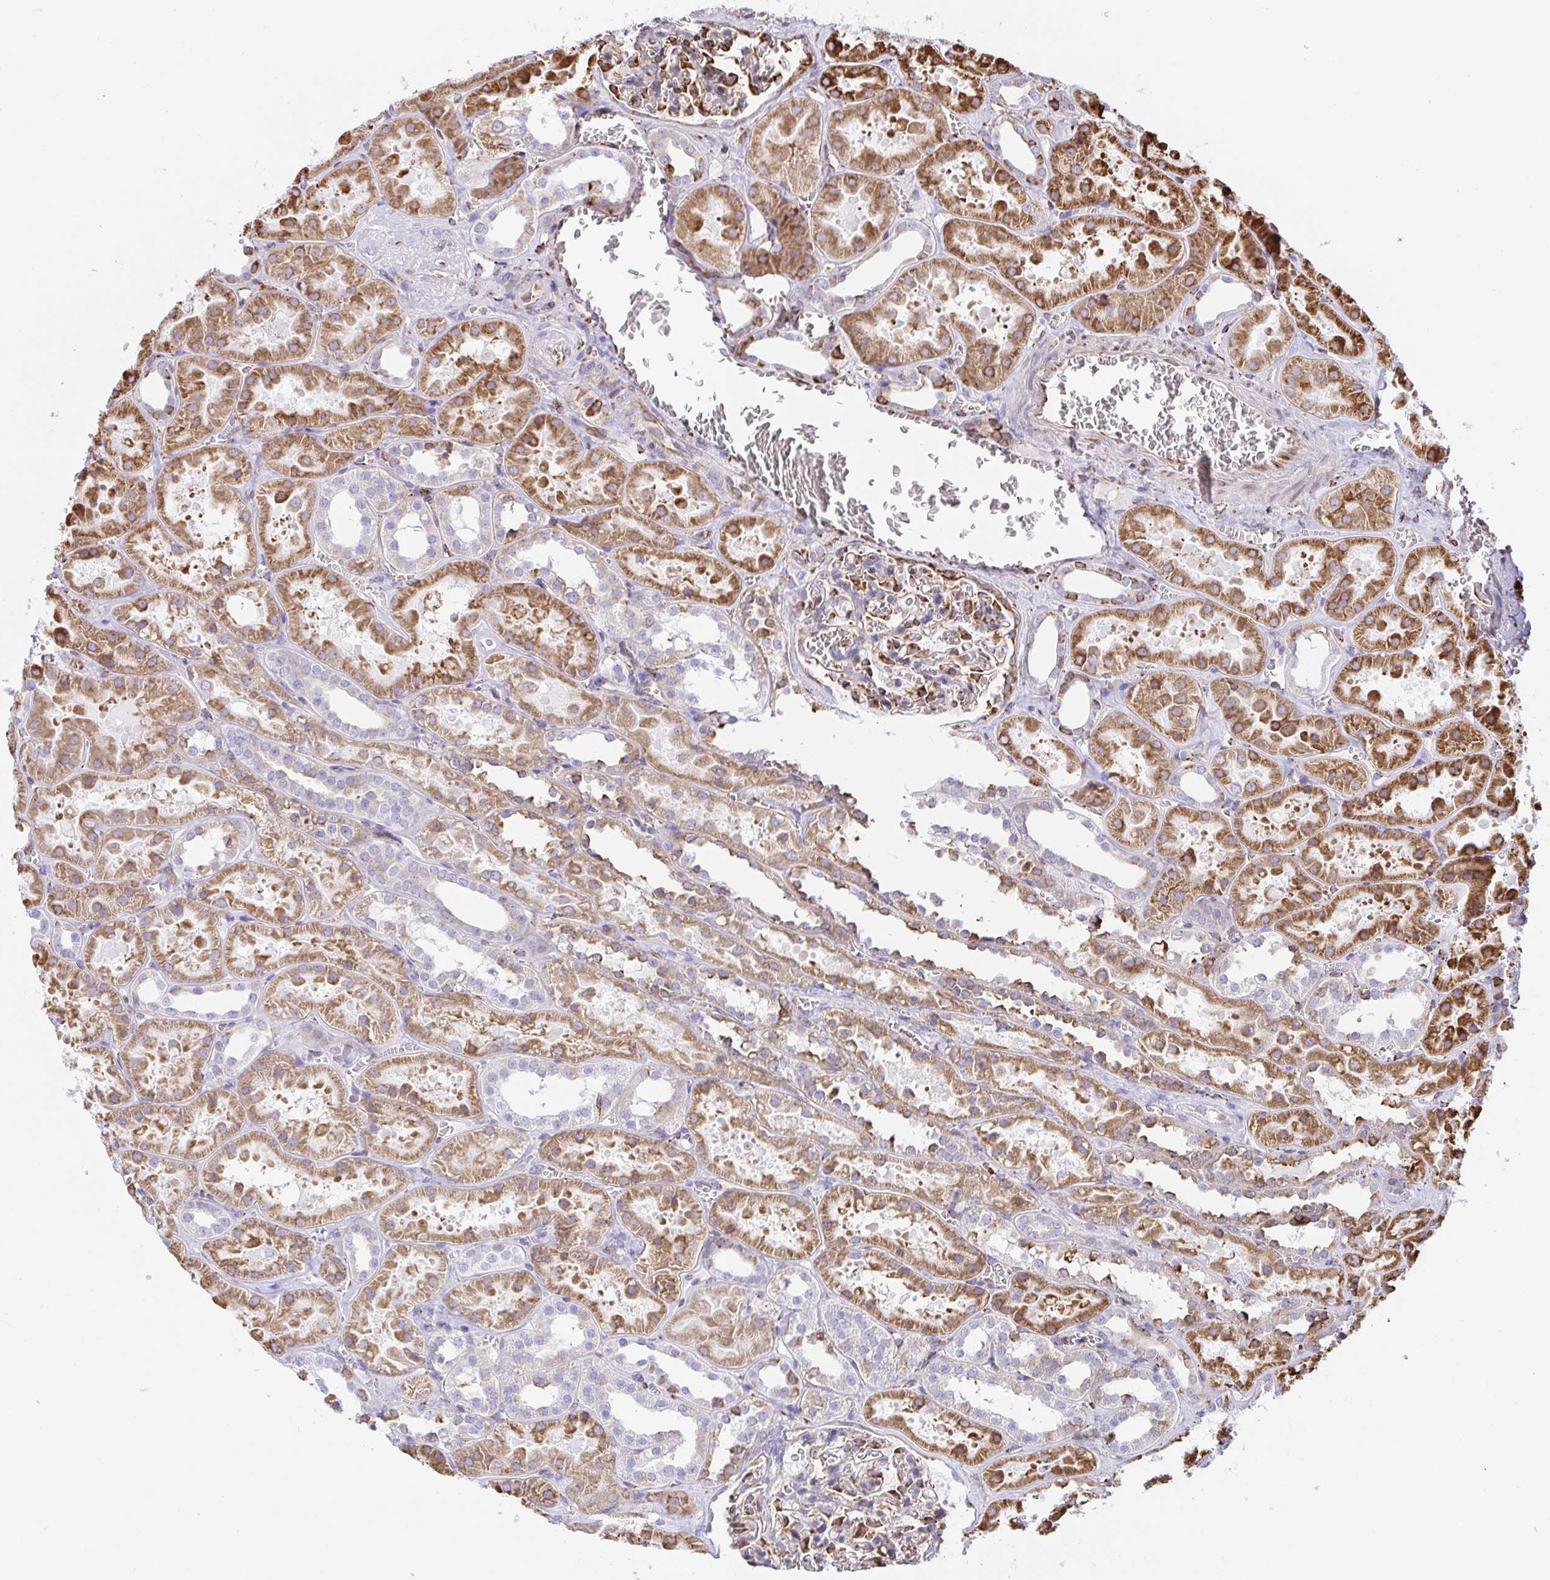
{"staining": {"intensity": "moderate", "quantity": "<25%", "location": "cytoplasmic/membranous"}, "tissue": "kidney", "cell_type": "Cells in glomeruli", "image_type": "normal", "snomed": [{"axis": "morphology", "description": "Normal tissue, NOS"}, {"axis": "topography", "description": "Kidney"}], "caption": "A brown stain shows moderate cytoplasmic/membranous staining of a protein in cells in glomeruli of normal kidney.", "gene": "CLGN", "patient": {"sex": "female", "age": 41}}